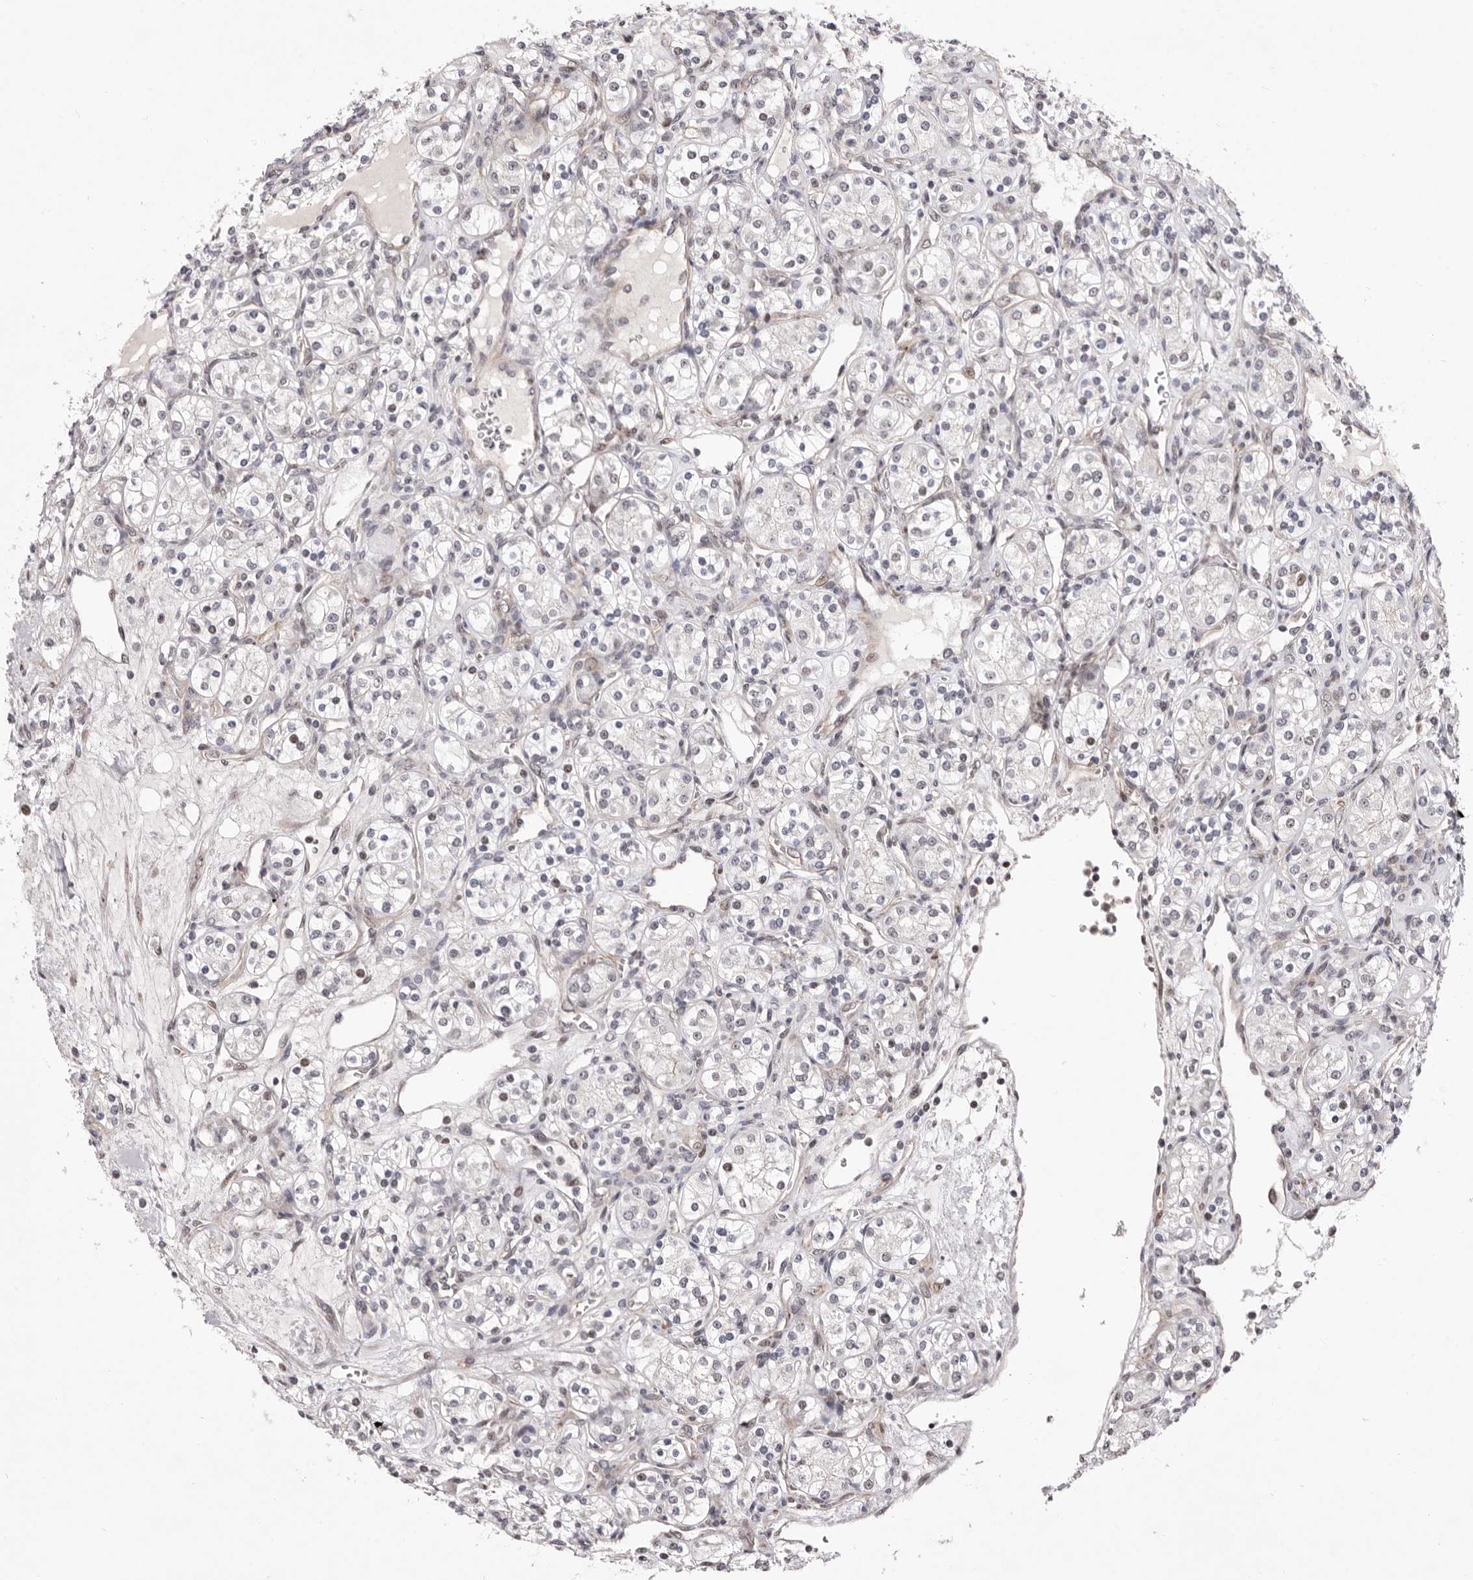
{"staining": {"intensity": "weak", "quantity": "<25%", "location": "nuclear"}, "tissue": "renal cancer", "cell_type": "Tumor cells", "image_type": "cancer", "snomed": [{"axis": "morphology", "description": "Adenocarcinoma, NOS"}, {"axis": "topography", "description": "Kidney"}], "caption": "Tumor cells show no significant protein staining in adenocarcinoma (renal).", "gene": "GLRX3", "patient": {"sex": "male", "age": 77}}